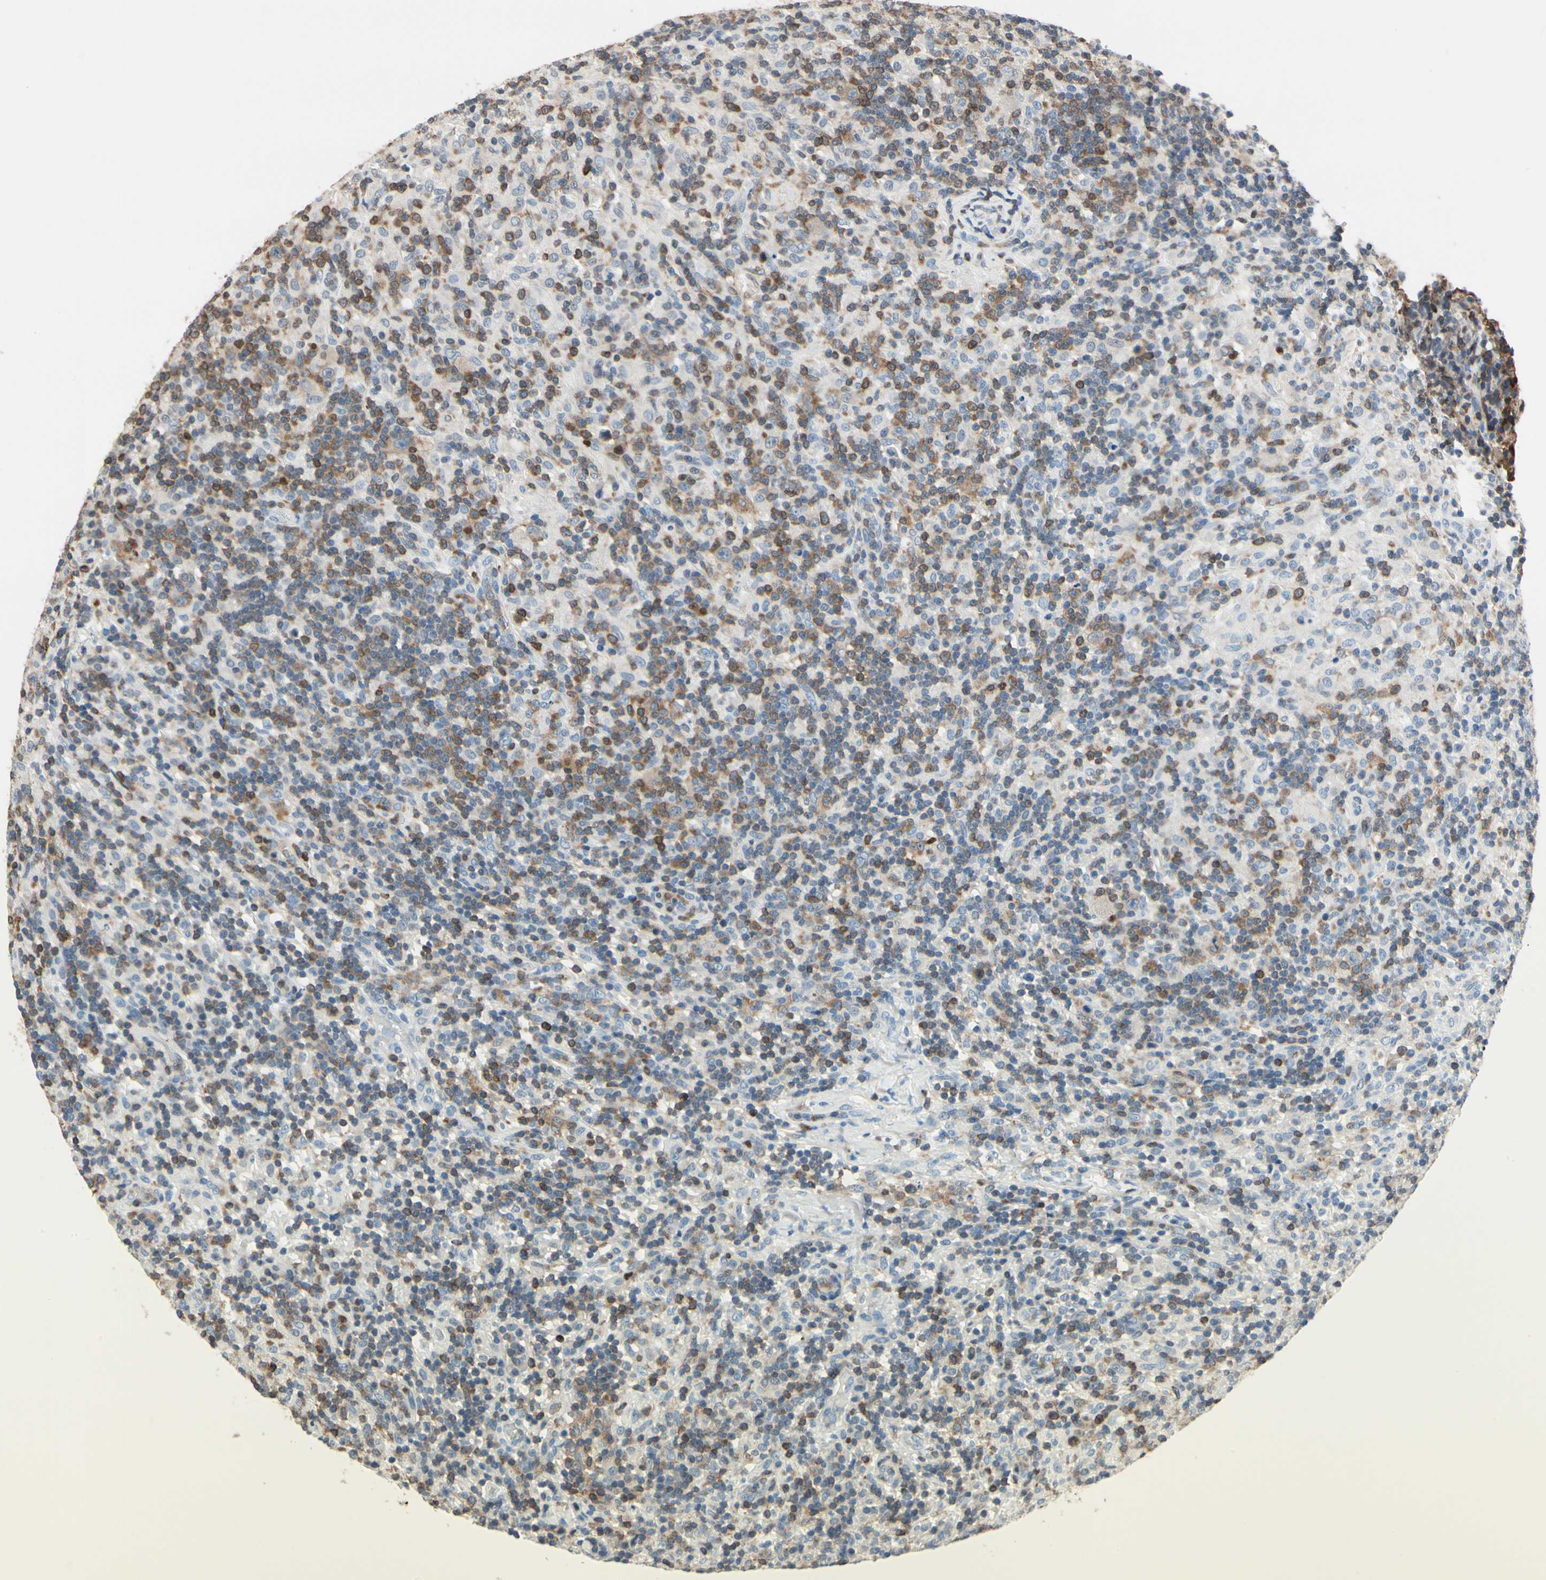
{"staining": {"intensity": "moderate", "quantity": "25%-75%", "location": "cytoplasmic/membranous"}, "tissue": "lymphoma", "cell_type": "Tumor cells", "image_type": "cancer", "snomed": [{"axis": "morphology", "description": "Hodgkin's disease, NOS"}, {"axis": "topography", "description": "Lymph node"}], "caption": "A medium amount of moderate cytoplasmic/membranous staining is appreciated in approximately 25%-75% of tumor cells in Hodgkin's disease tissue.", "gene": "NFATC2", "patient": {"sex": "male", "age": 70}}